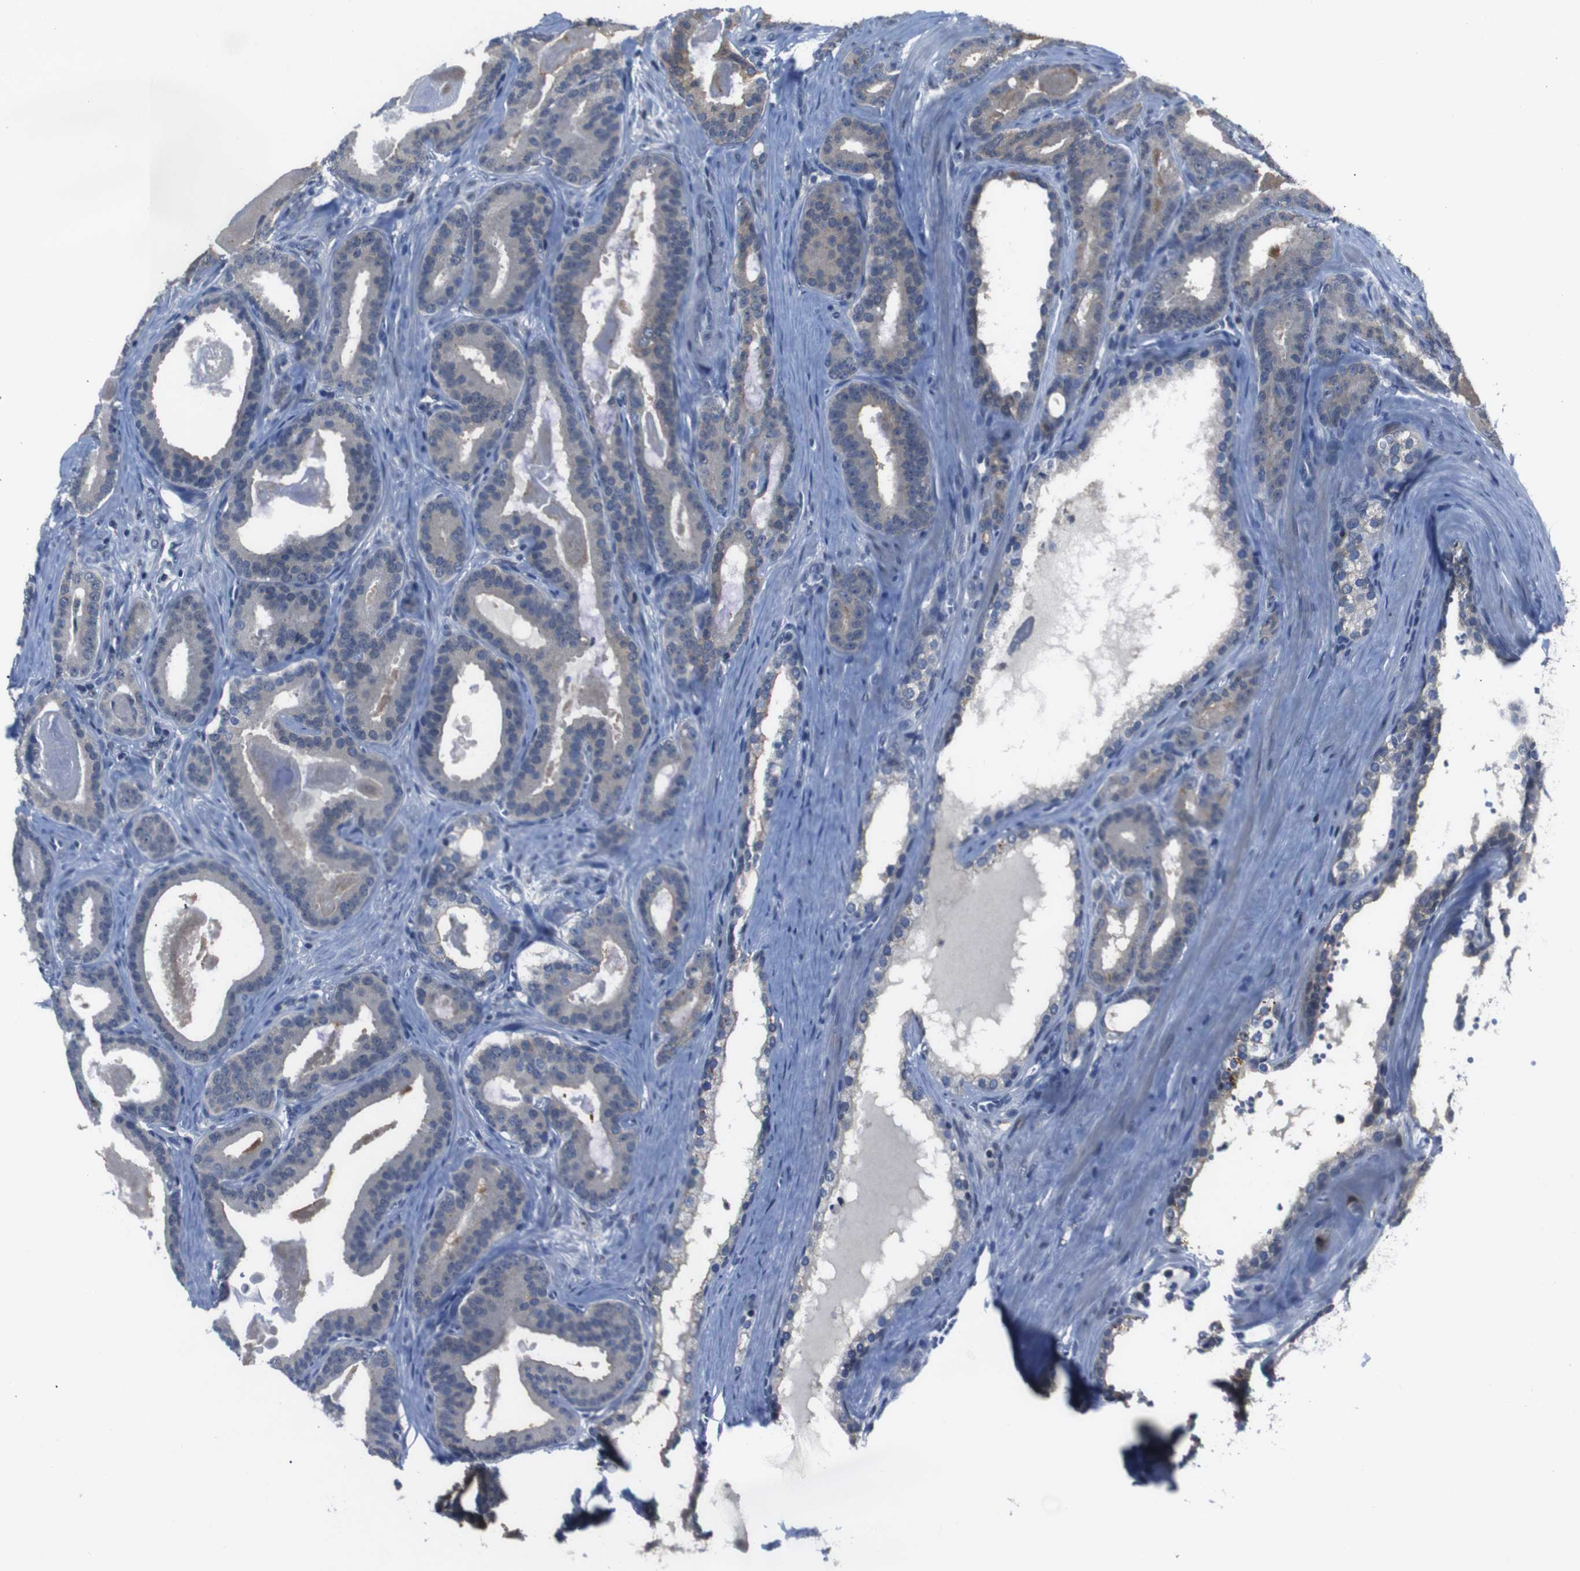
{"staining": {"intensity": "moderate", "quantity": "<25%", "location": "cytoplasmic/membranous"}, "tissue": "prostate cancer", "cell_type": "Tumor cells", "image_type": "cancer", "snomed": [{"axis": "morphology", "description": "Adenocarcinoma, High grade"}, {"axis": "topography", "description": "Prostate"}], "caption": "Prostate cancer tissue displays moderate cytoplasmic/membranous positivity in about <25% of tumor cells The protein is shown in brown color, while the nuclei are stained blue.", "gene": "SEMA4B", "patient": {"sex": "male", "age": 60}}